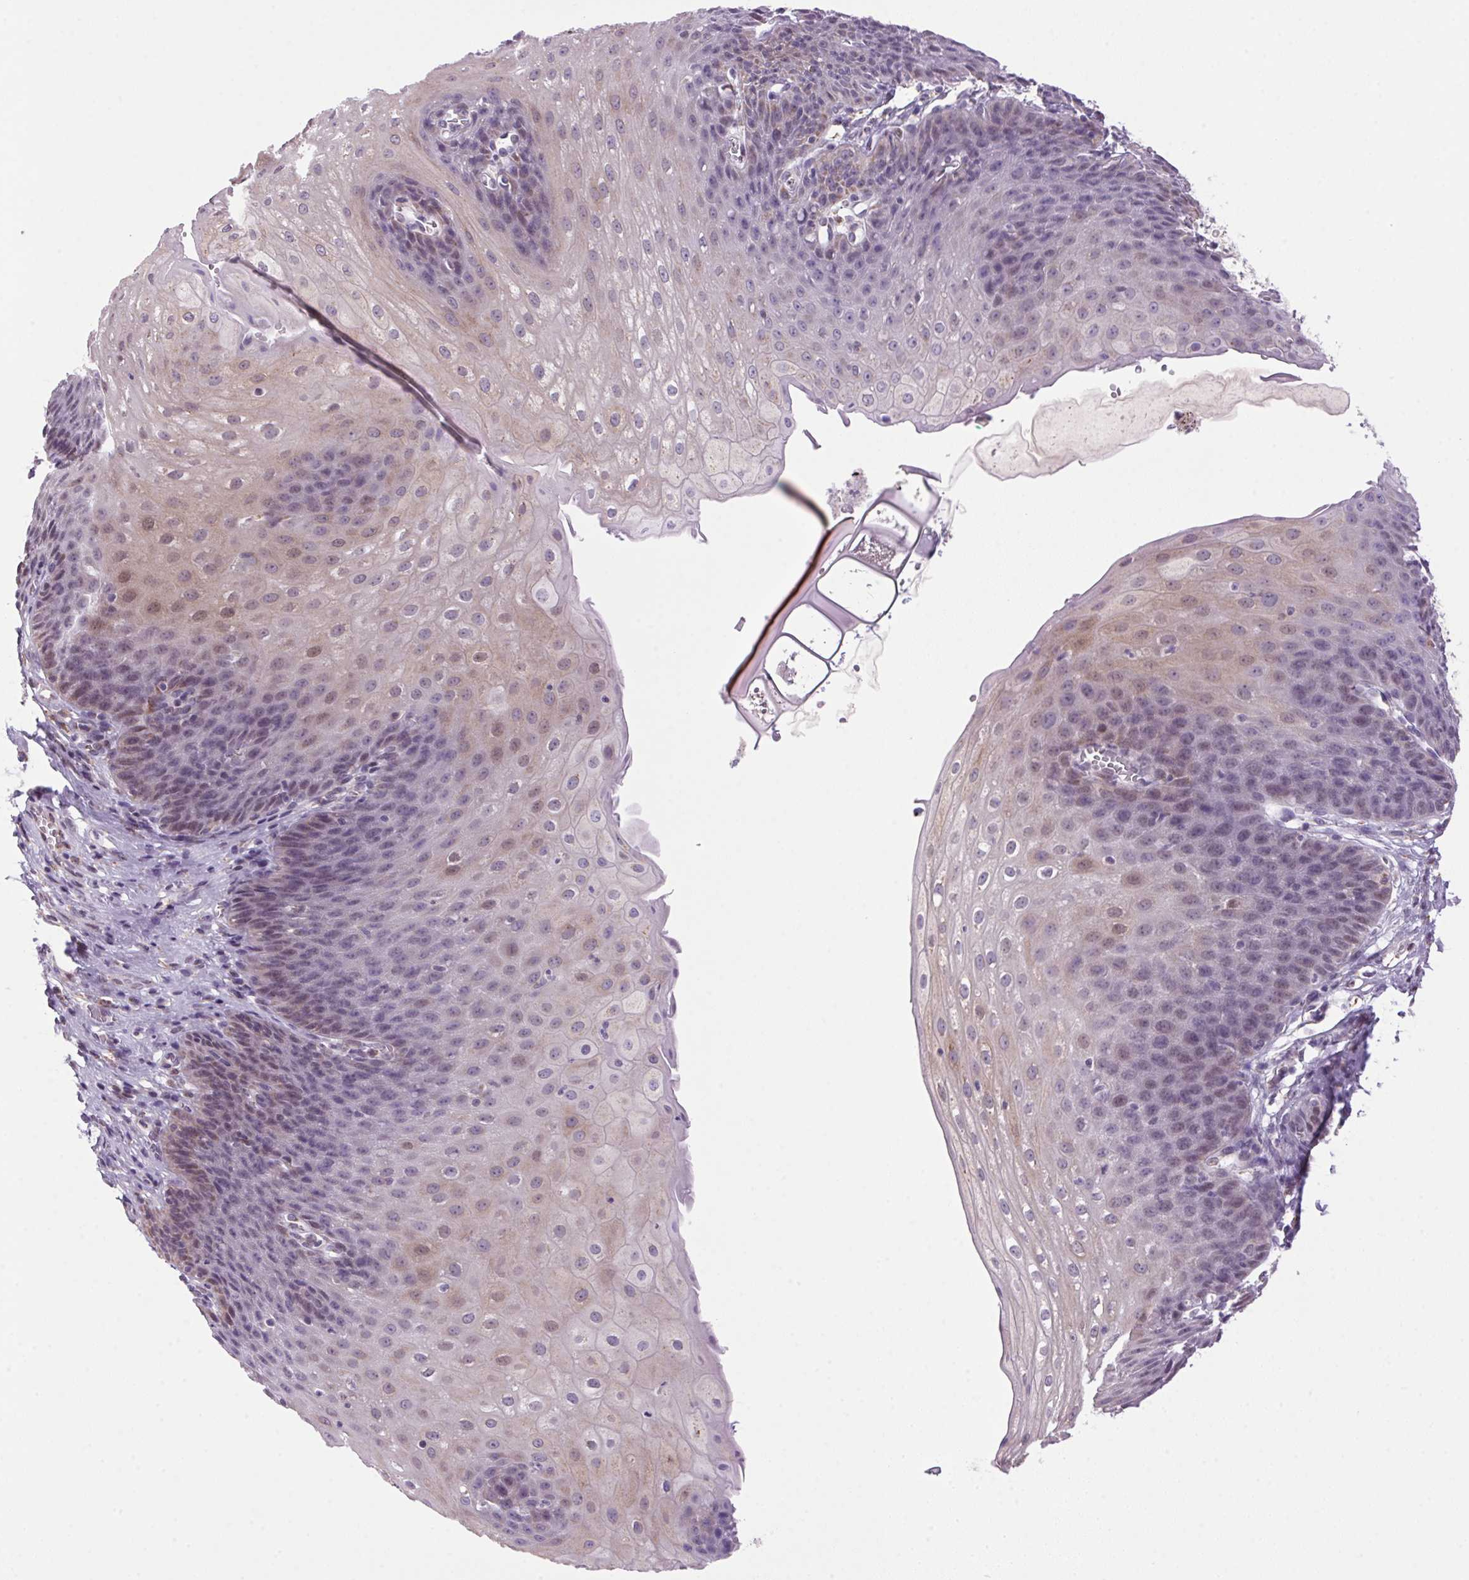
{"staining": {"intensity": "weak", "quantity": "<25%", "location": "cytoplasmic/membranous,nuclear"}, "tissue": "esophagus", "cell_type": "Squamous epithelial cells", "image_type": "normal", "snomed": [{"axis": "morphology", "description": "Normal tissue, NOS"}, {"axis": "topography", "description": "Esophagus"}], "caption": "Immunohistochemistry (IHC) photomicrograph of normal human esophagus stained for a protein (brown), which displays no positivity in squamous epithelial cells.", "gene": "AKR1E2", "patient": {"sex": "male", "age": 71}}